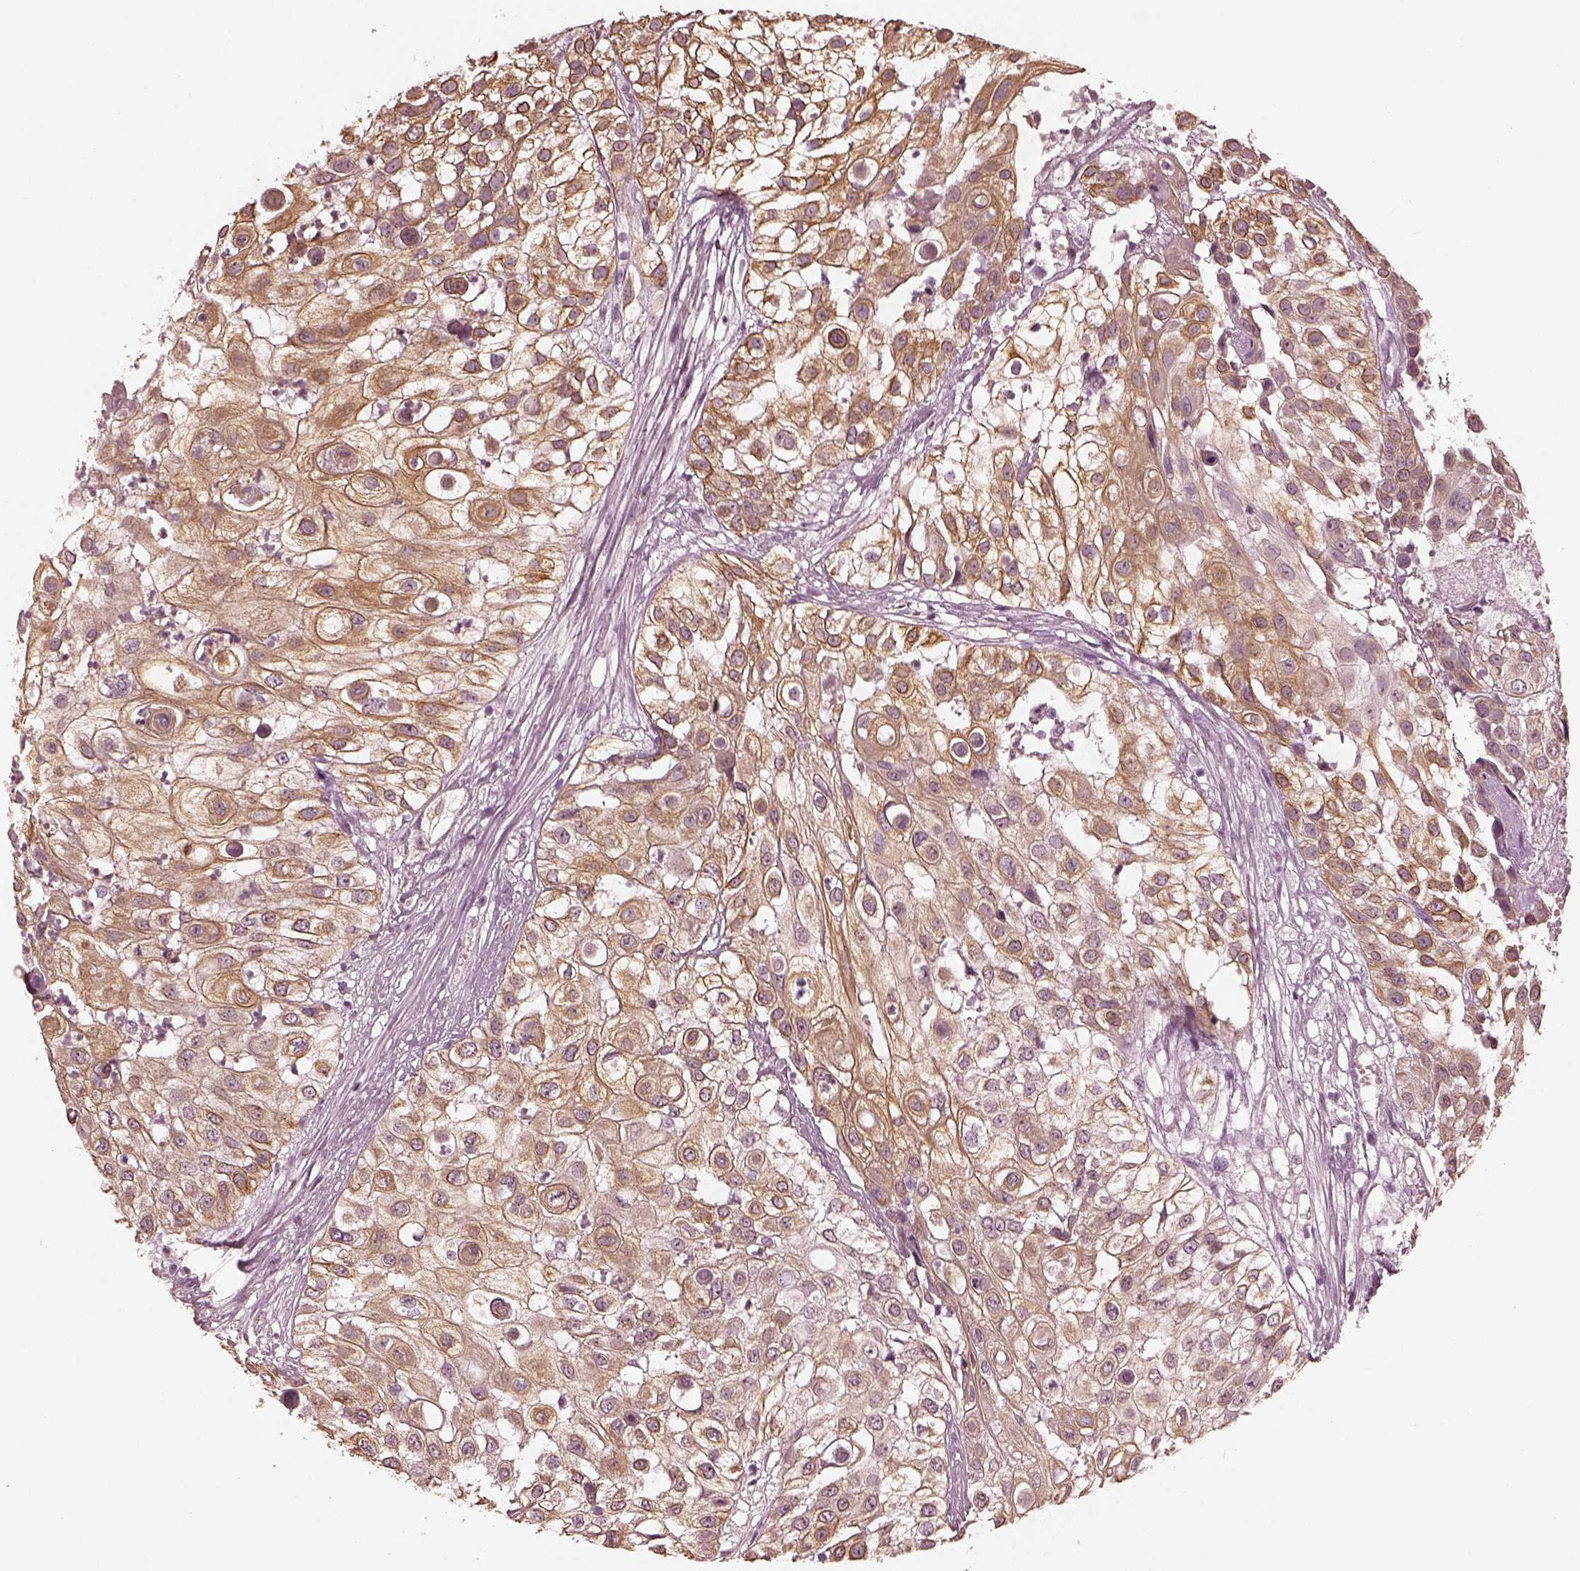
{"staining": {"intensity": "moderate", "quantity": ">75%", "location": "cytoplasmic/membranous"}, "tissue": "urothelial cancer", "cell_type": "Tumor cells", "image_type": "cancer", "snomed": [{"axis": "morphology", "description": "Urothelial carcinoma, High grade"}, {"axis": "topography", "description": "Urinary bladder"}], "caption": "Immunohistochemistry staining of urothelial carcinoma (high-grade), which shows medium levels of moderate cytoplasmic/membranous staining in about >75% of tumor cells indicating moderate cytoplasmic/membranous protein staining. The staining was performed using DAB (brown) for protein detection and nuclei were counterstained in hematoxylin (blue).", "gene": "KRT79", "patient": {"sex": "female", "age": 79}}